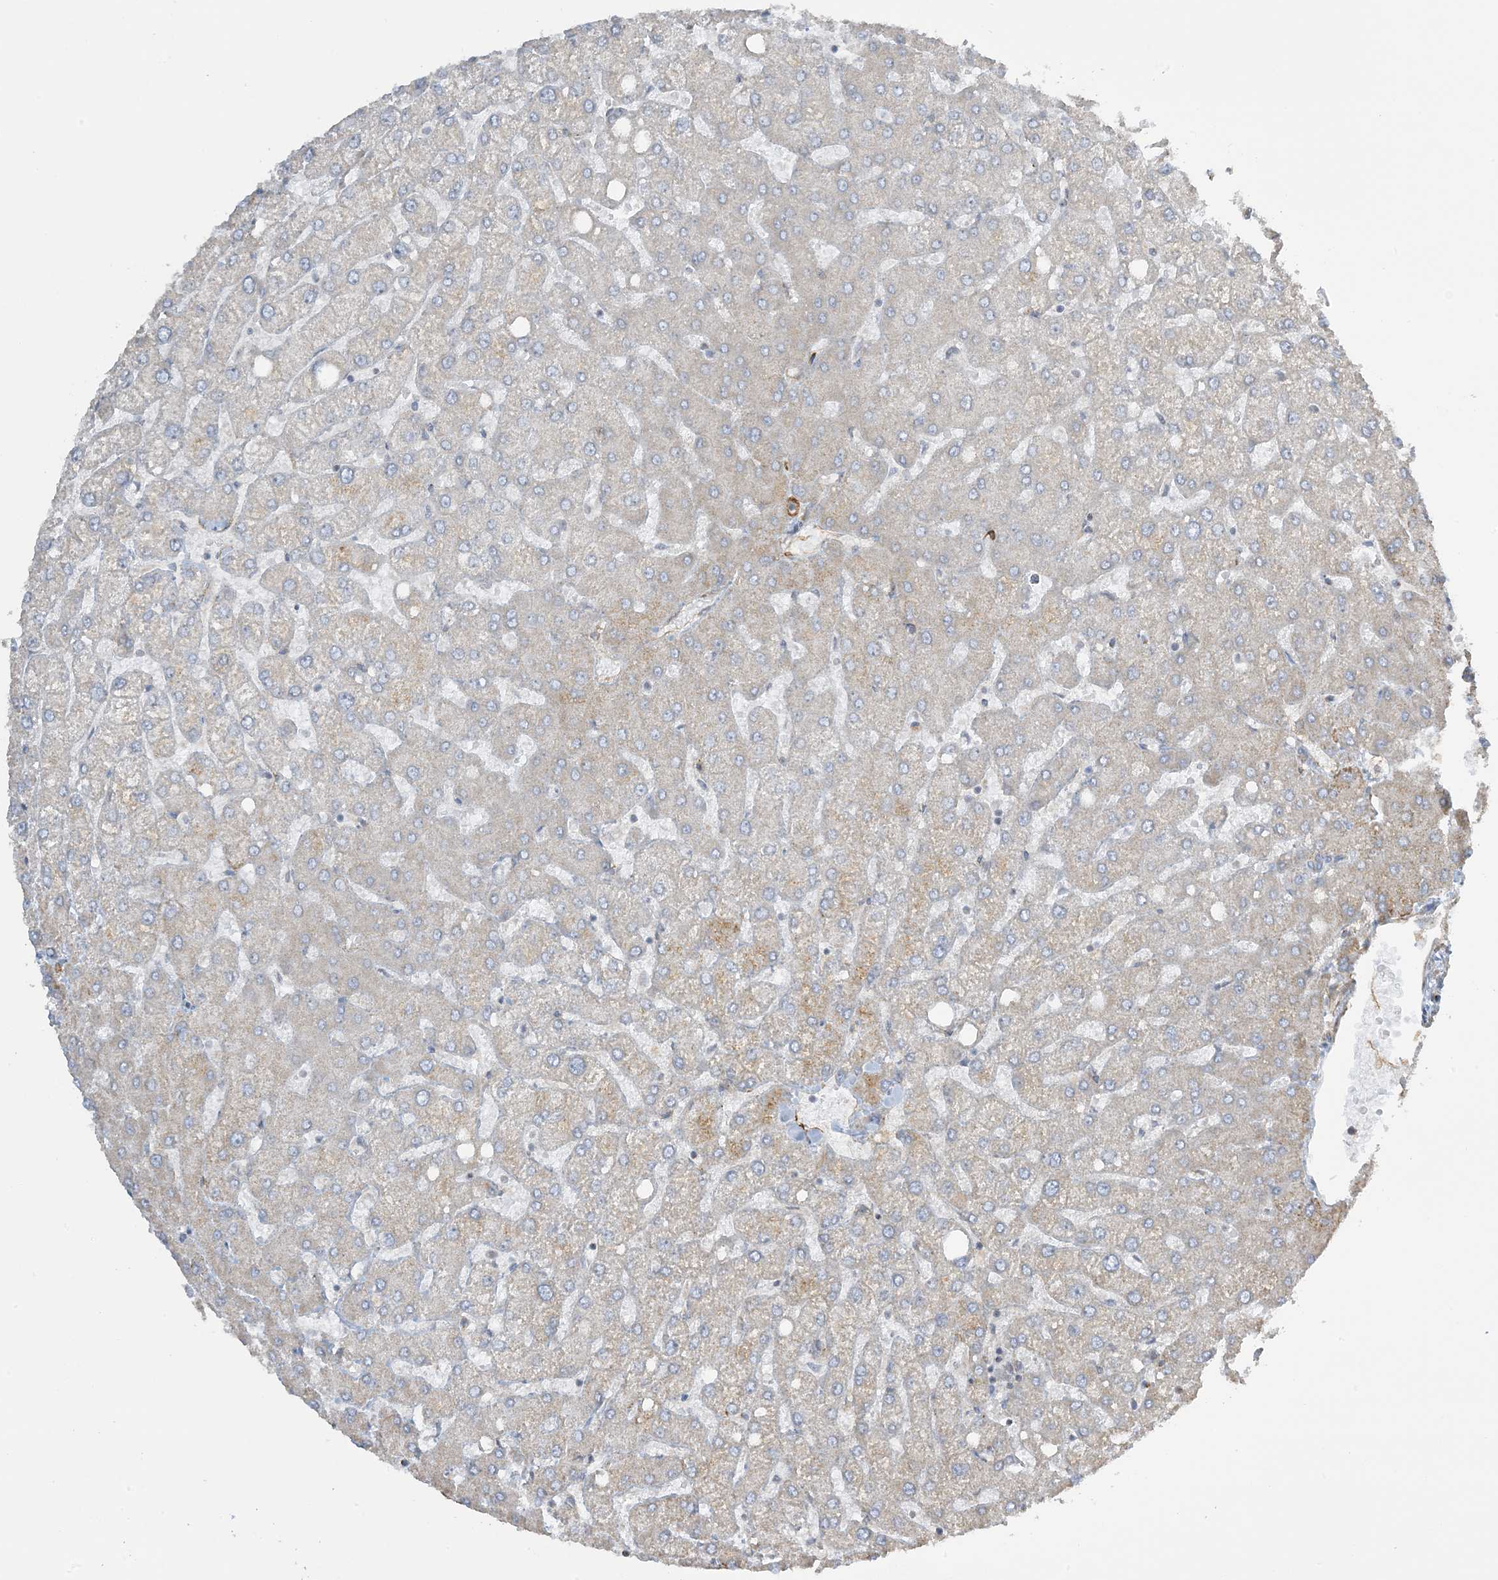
{"staining": {"intensity": "moderate", "quantity": ">75%", "location": "cytoplasmic/membranous"}, "tissue": "liver", "cell_type": "Cholangiocytes", "image_type": "normal", "snomed": [{"axis": "morphology", "description": "Normal tissue, NOS"}, {"axis": "topography", "description": "Liver"}], "caption": "Protein analysis of normal liver exhibits moderate cytoplasmic/membranous expression in about >75% of cholangiocytes. (DAB = brown stain, brightfield microscopy at high magnification).", "gene": "AGA", "patient": {"sex": "female", "age": 54}}